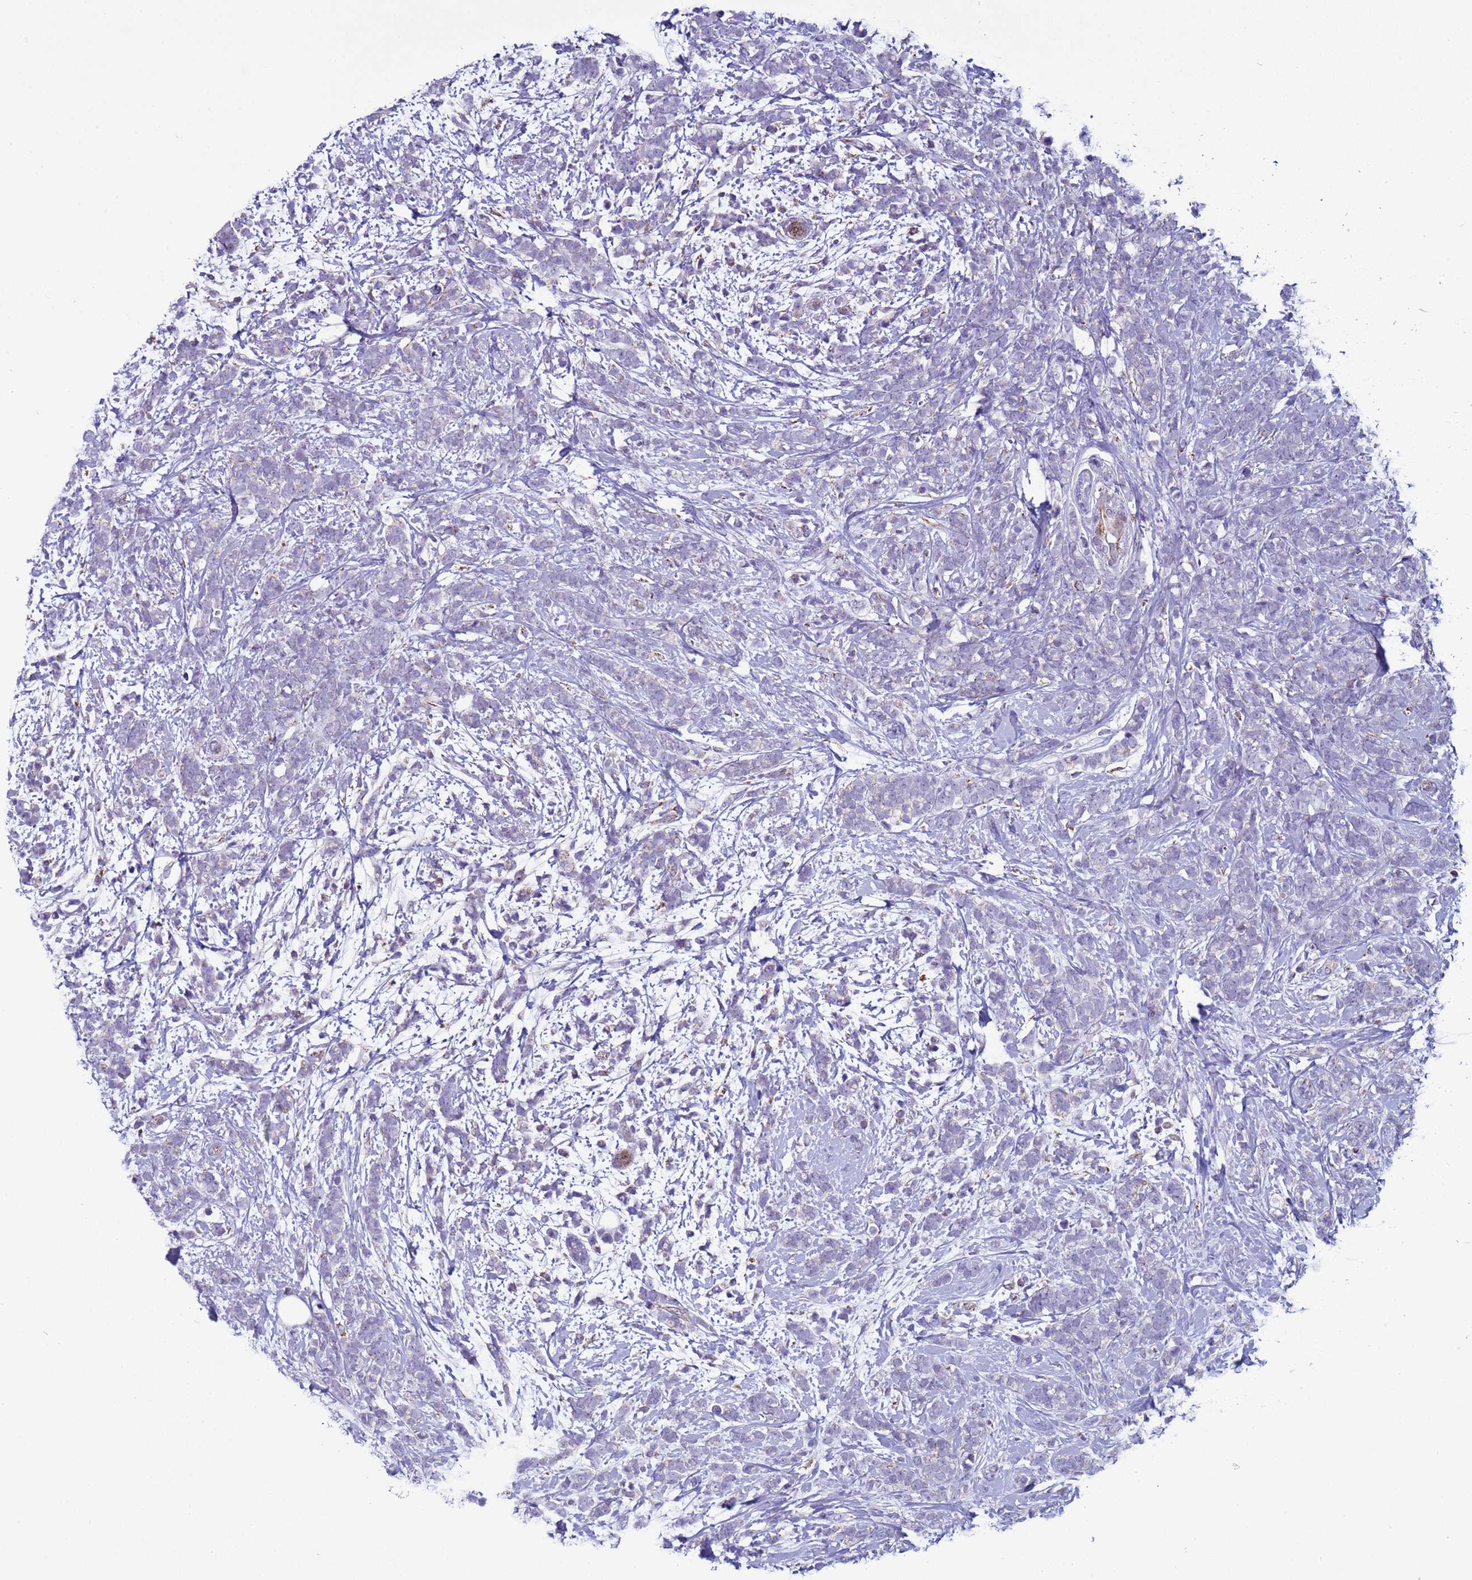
{"staining": {"intensity": "negative", "quantity": "none", "location": "none"}, "tissue": "breast cancer", "cell_type": "Tumor cells", "image_type": "cancer", "snomed": [{"axis": "morphology", "description": "Lobular carcinoma"}, {"axis": "topography", "description": "Breast"}], "caption": "Immunohistochemical staining of breast cancer exhibits no significant positivity in tumor cells. The staining was performed using DAB (3,3'-diaminobenzidine) to visualize the protein expression in brown, while the nuclei were stained in blue with hematoxylin (Magnification: 20x).", "gene": "NCALD", "patient": {"sex": "female", "age": 58}}